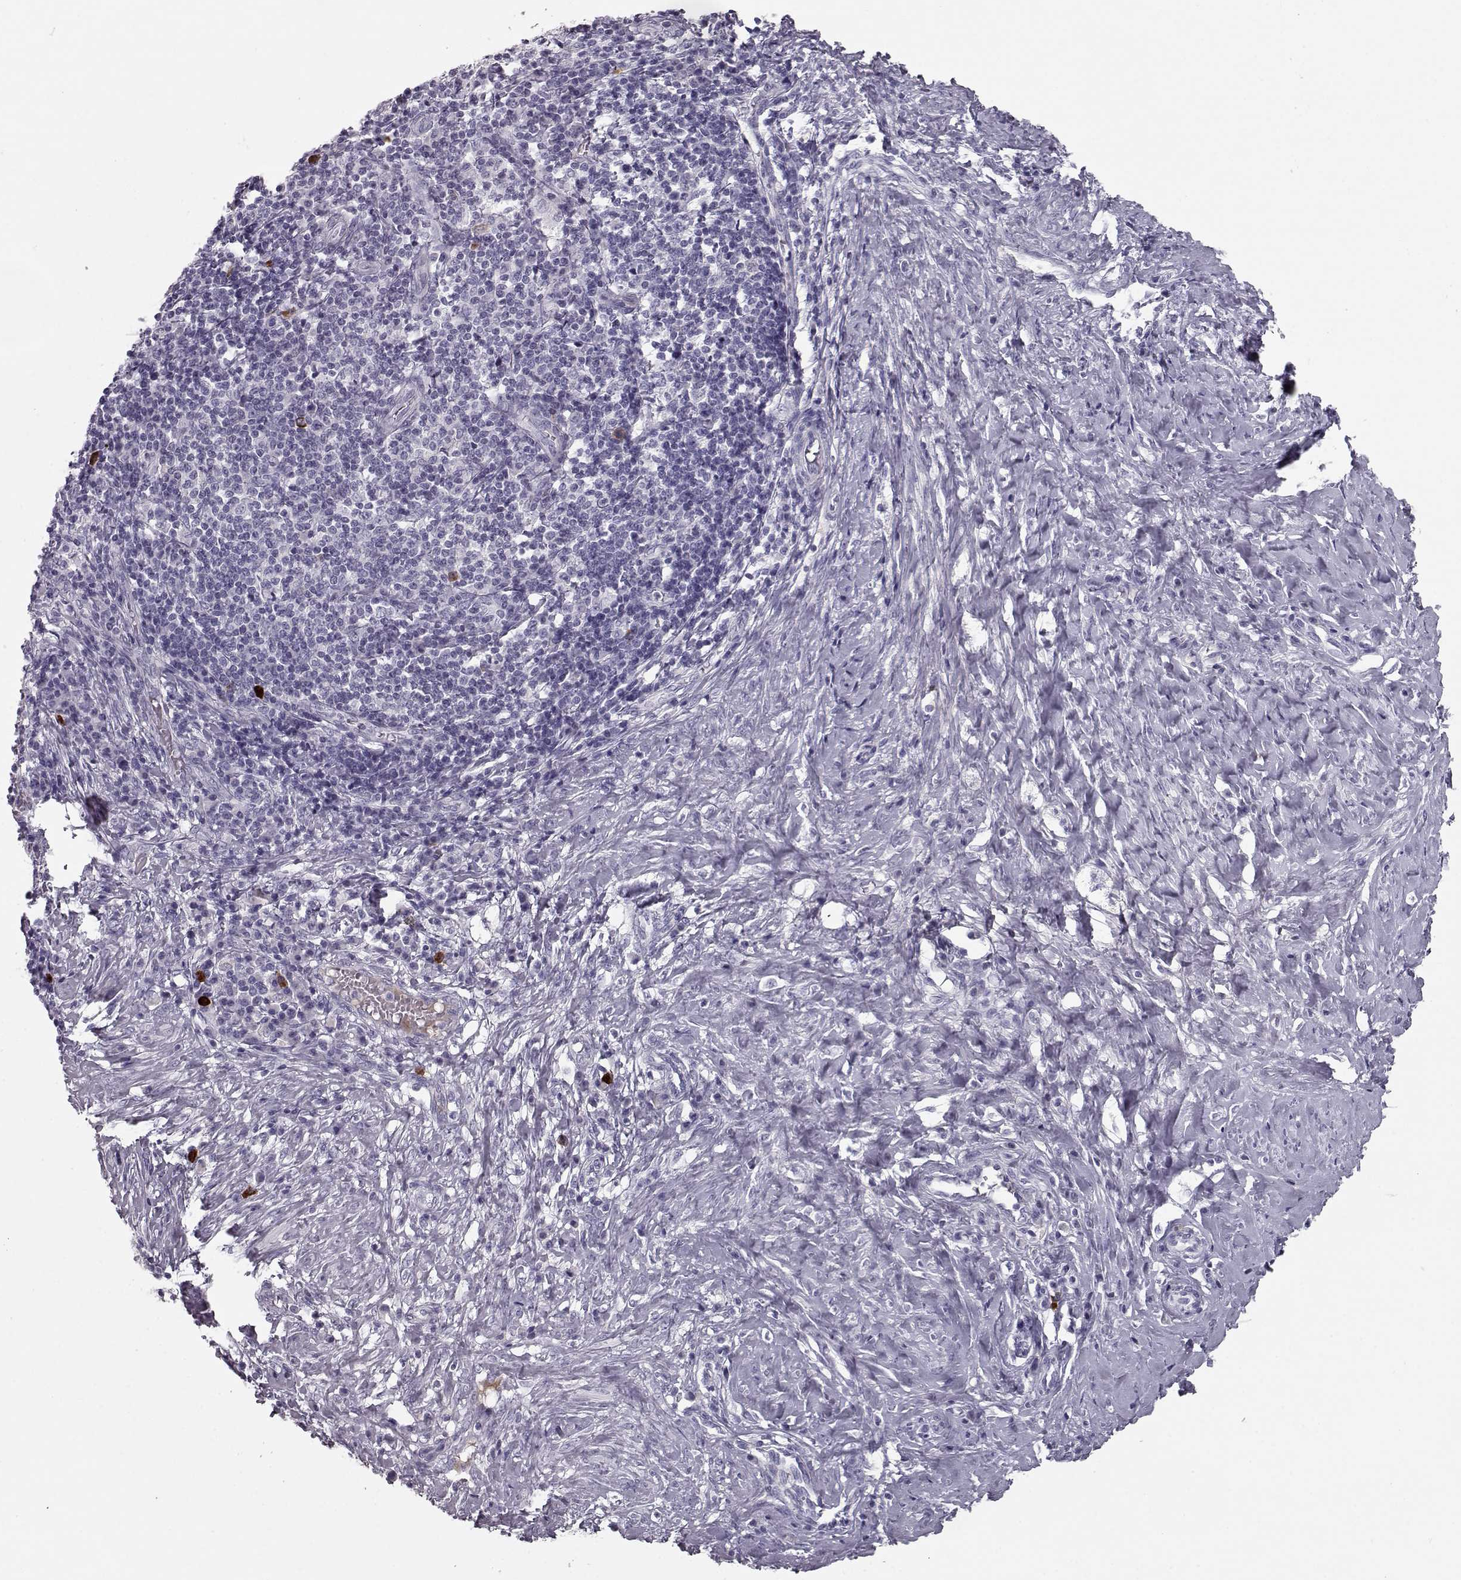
{"staining": {"intensity": "negative", "quantity": "none", "location": "none"}, "tissue": "cervical cancer", "cell_type": "Tumor cells", "image_type": "cancer", "snomed": [{"axis": "morphology", "description": "Squamous cell carcinoma, NOS"}, {"axis": "topography", "description": "Cervix"}], "caption": "Photomicrograph shows no protein staining in tumor cells of cervical squamous cell carcinoma tissue.", "gene": "CCL19", "patient": {"sex": "female", "age": 46}}